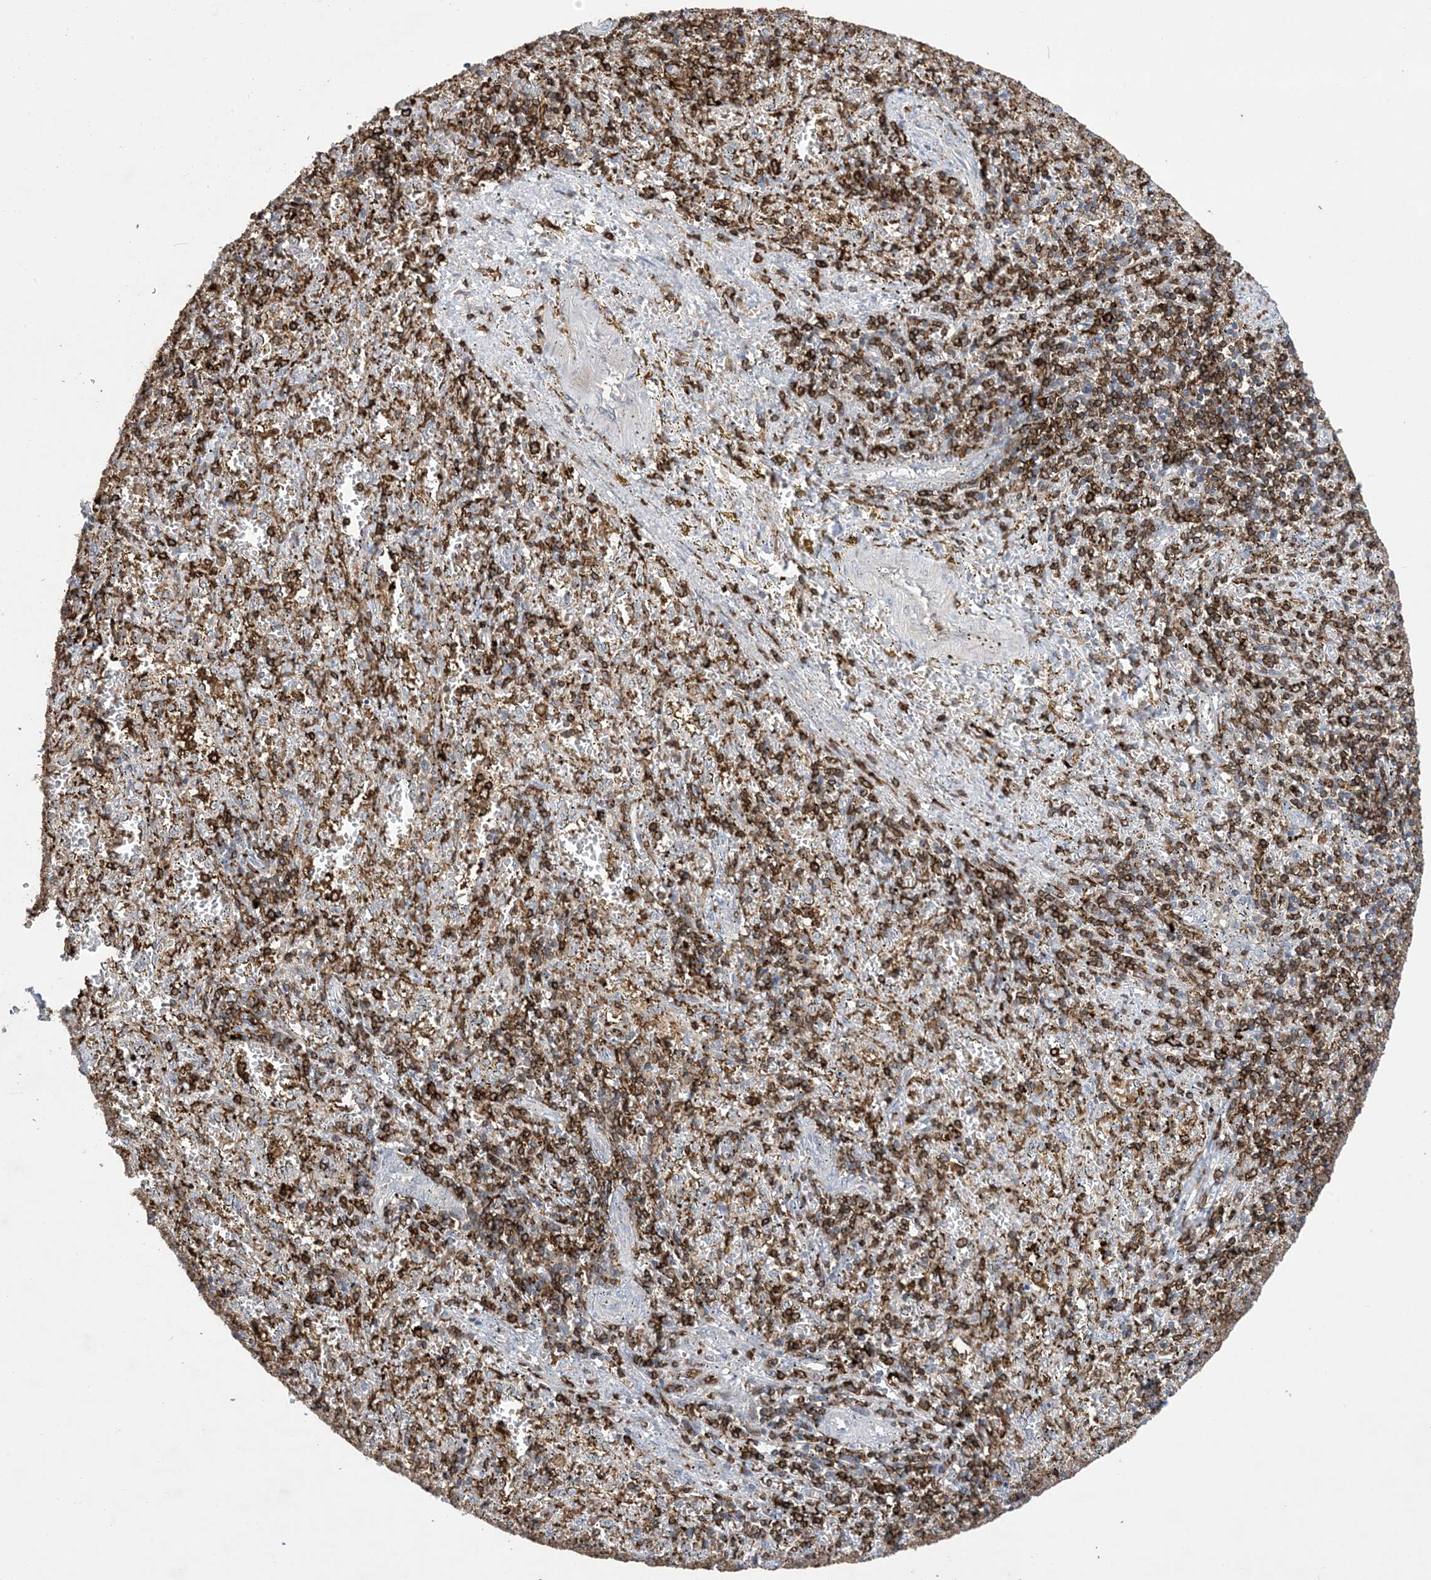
{"staining": {"intensity": "strong", "quantity": ">75%", "location": "cytoplasmic/membranous"}, "tissue": "spleen", "cell_type": "Cells in red pulp", "image_type": "normal", "snomed": [{"axis": "morphology", "description": "Normal tissue, NOS"}, {"axis": "topography", "description": "Spleen"}], "caption": "This image displays immunohistochemistry staining of unremarkable spleen, with high strong cytoplasmic/membranous staining in about >75% of cells in red pulp.", "gene": "AK9", "patient": {"sex": "male", "age": 11}}